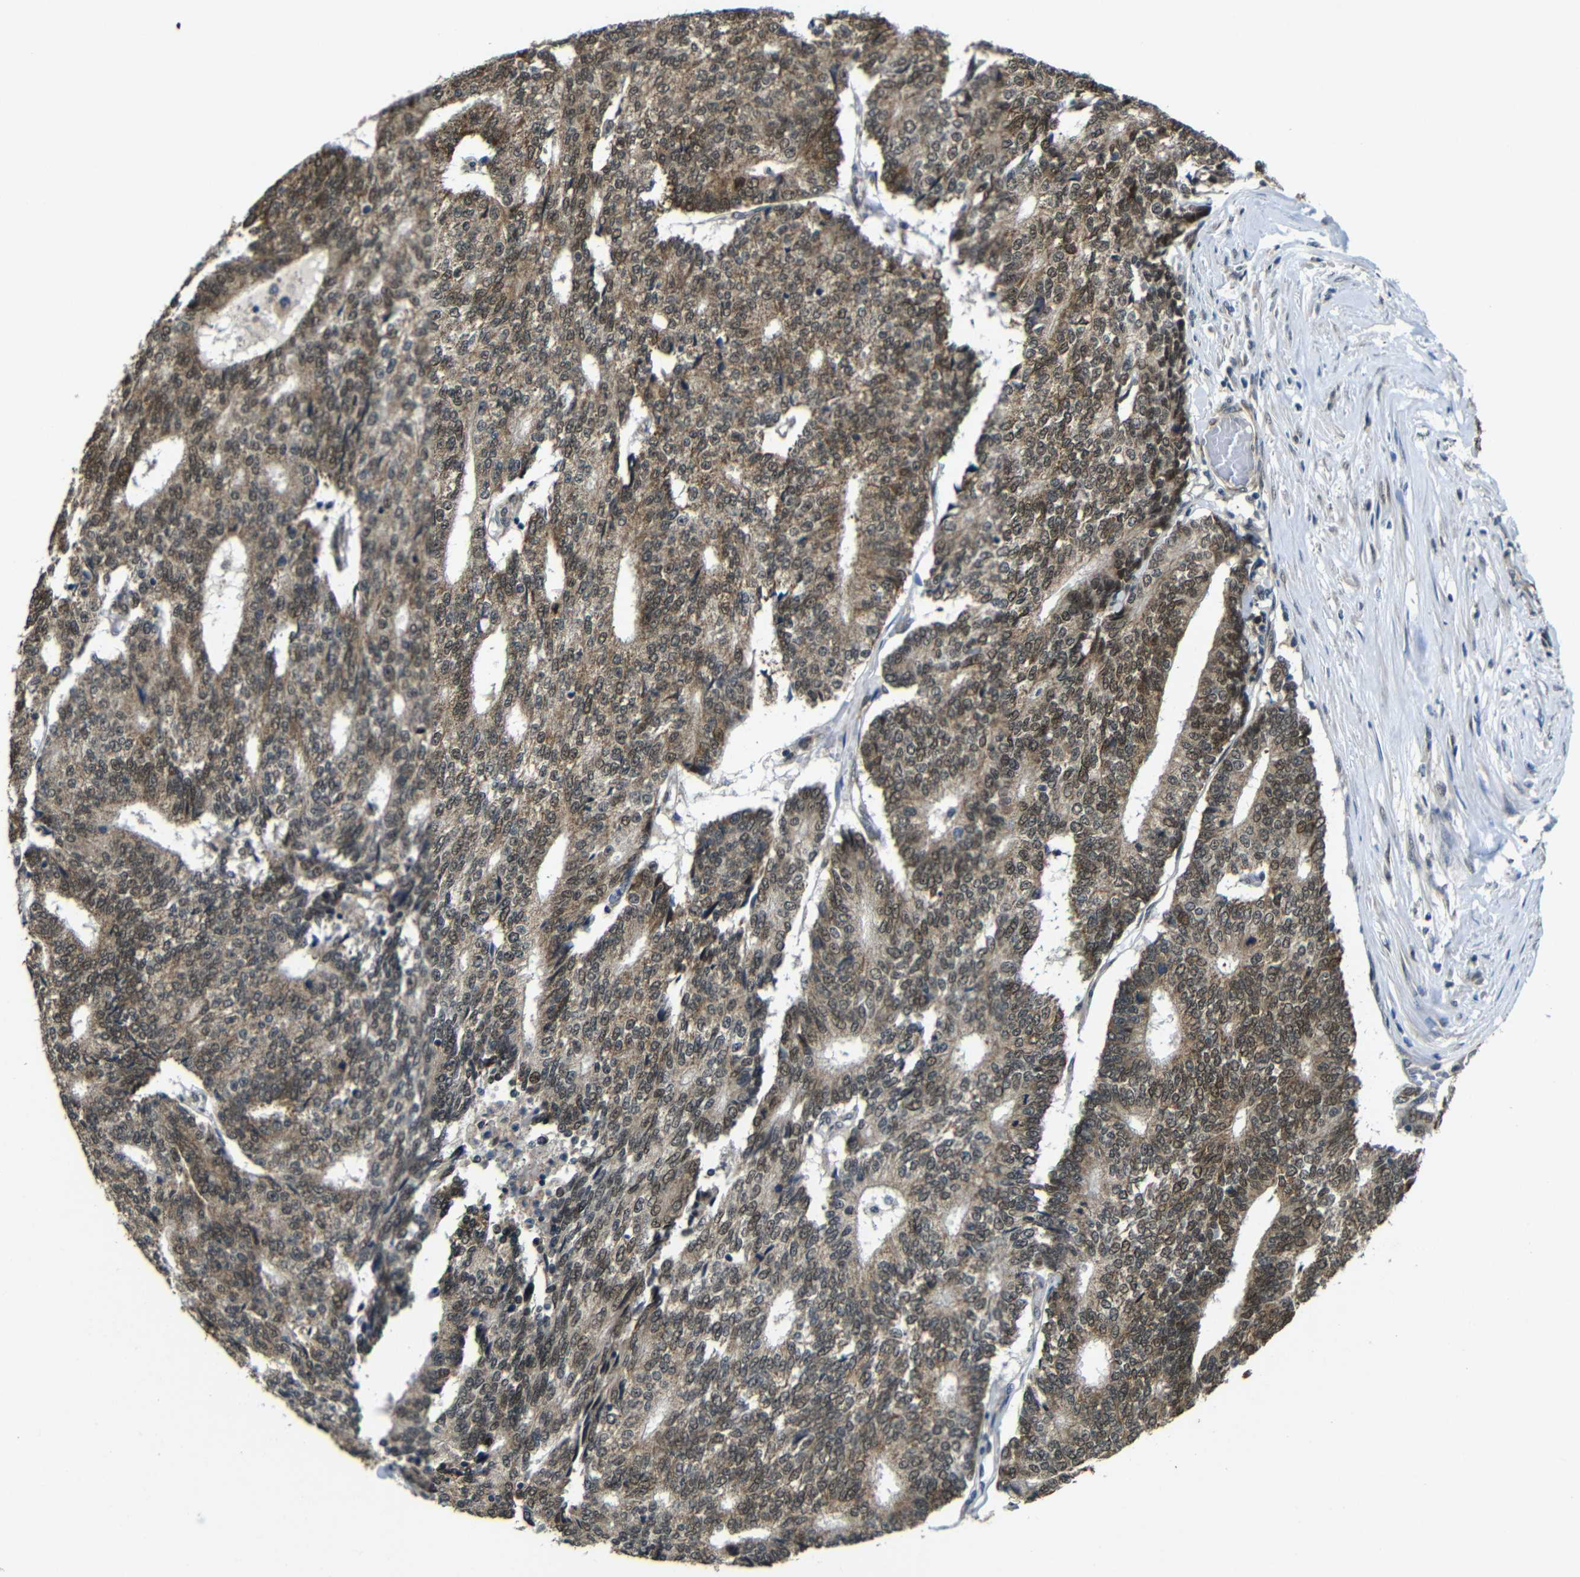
{"staining": {"intensity": "moderate", "quantity": ">75%", "location": "cytoplasmic/membranous,nuclear"}, "tissue": "prostate cancer", "cell_type": "Tumor cells", "image_type": "cancer", "snomed": [{"axis": "morphology", "description": "Normal tissue, NOS"}, {"axis": "morphology", "description": "Adenocarcinoma, High grade"}, {"axis": "topography", "description": "Prostate"}, {"axis": "topography", "description": "Seminal veicle"}], "caption": "About >75% of tumor cells in human prostate cancer (adenocarcinoma (high-grade)) reveal moderate cytoplasmic/membranous and nuclear protein expression as visualized by brown immunohistochemical staining.", "gene": "FAM172A", "patient": {"sex": "male", "age": 55}}